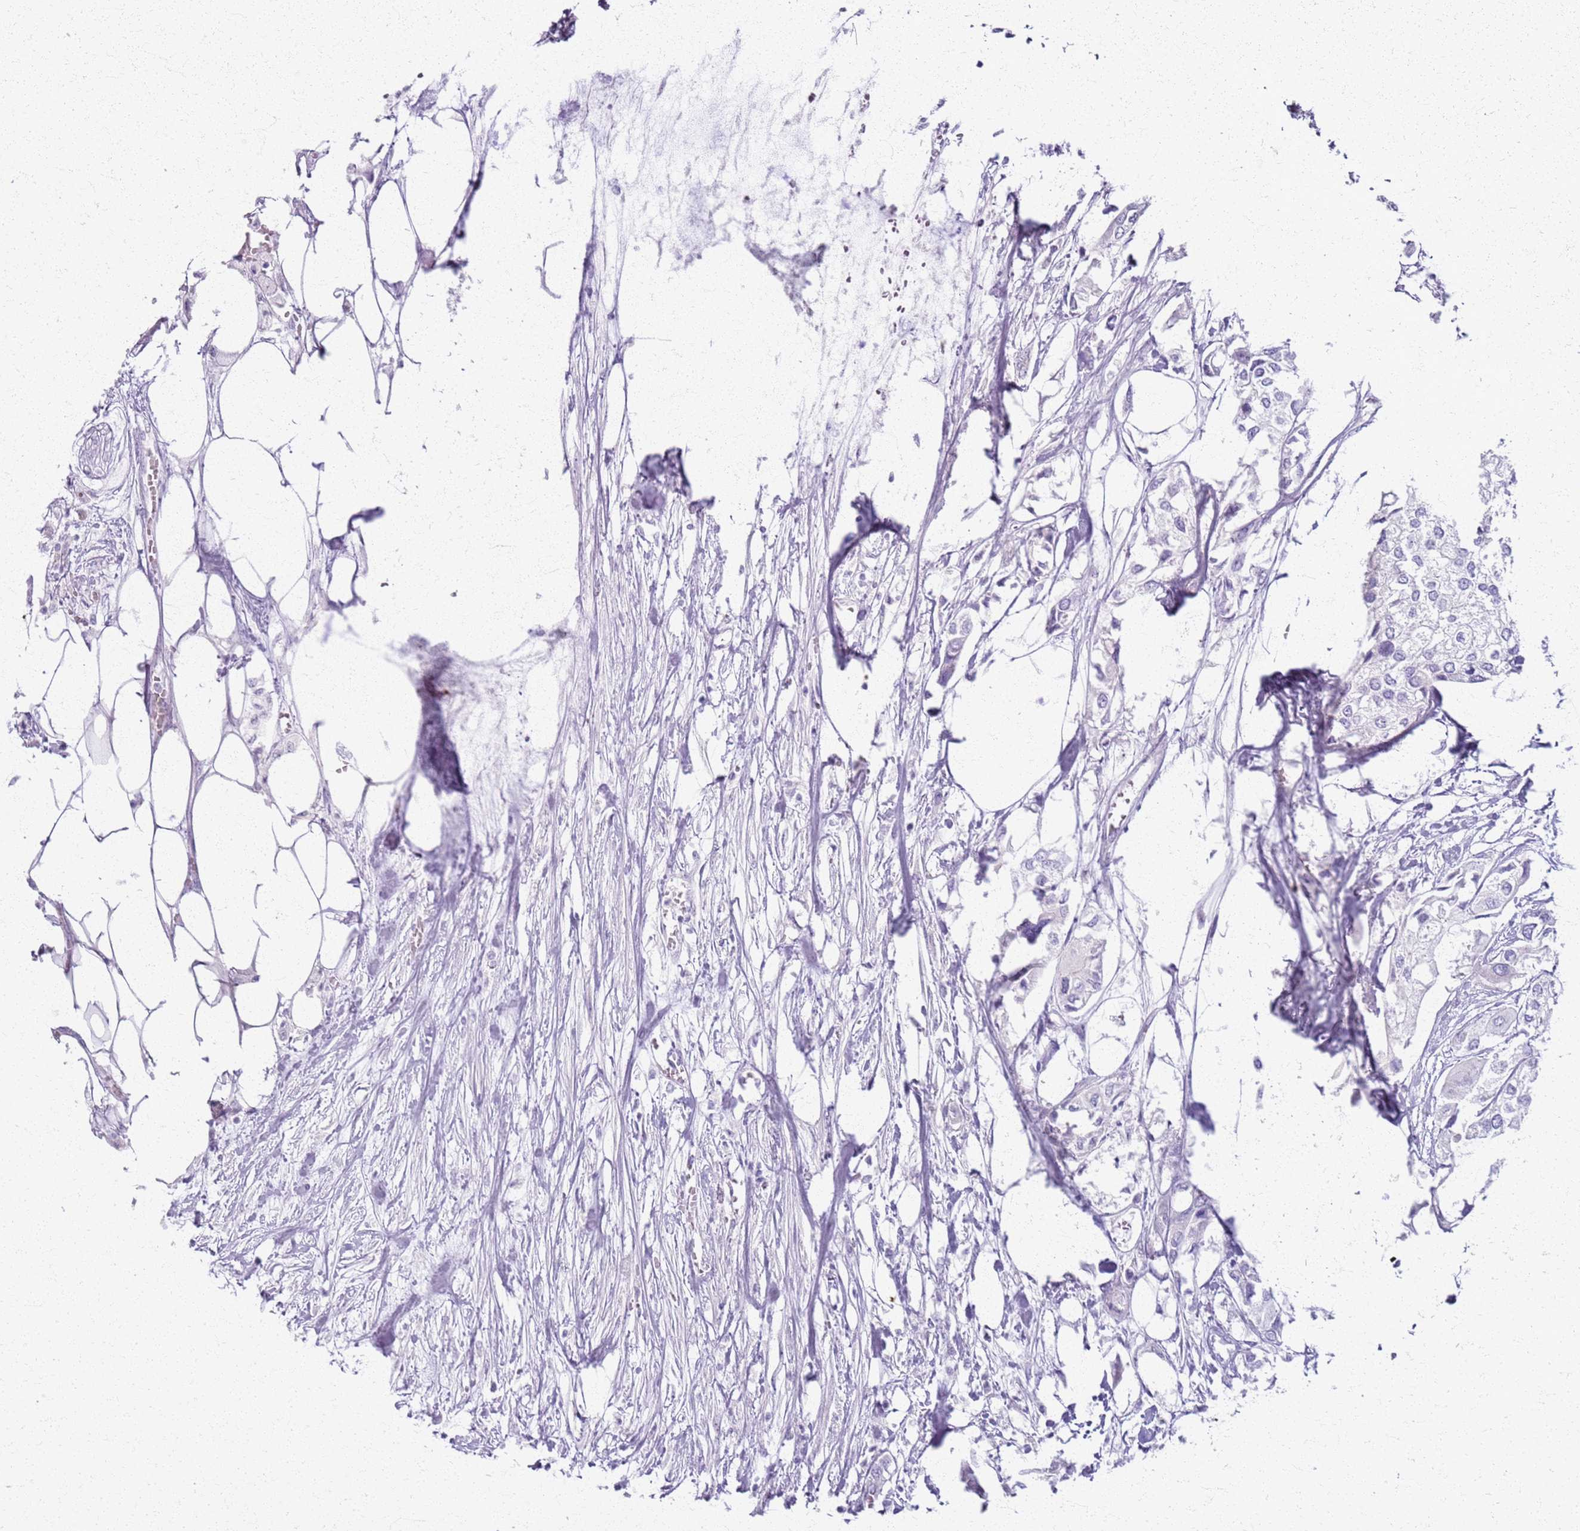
{"staining": {"intensity": "negative", "quantity": "none", "location": "none"}, "tissue": "urothelial cancer", "cell_type": "Tumor cells", "image_type": "cancer", "snomed": [{"axis": "morphology", "description": "Urothelial carcinoma, High grade"}, {"axis": "topography", "description": "Urinary bladder"}], "caption": "Immunohistochemistry (IHC) image of human urothelial cancer stained for a protein (brown), which demonstrates no expression in tumor cells. Brightfield microscopy of immunohistochemistry stained with DAB (3,3'-diaminobenzidine) (brown) and hematoxylin (blue), captured at high magnification.", "gene": "CSRP3", "patient": {"sex": "male", "age": 64}}